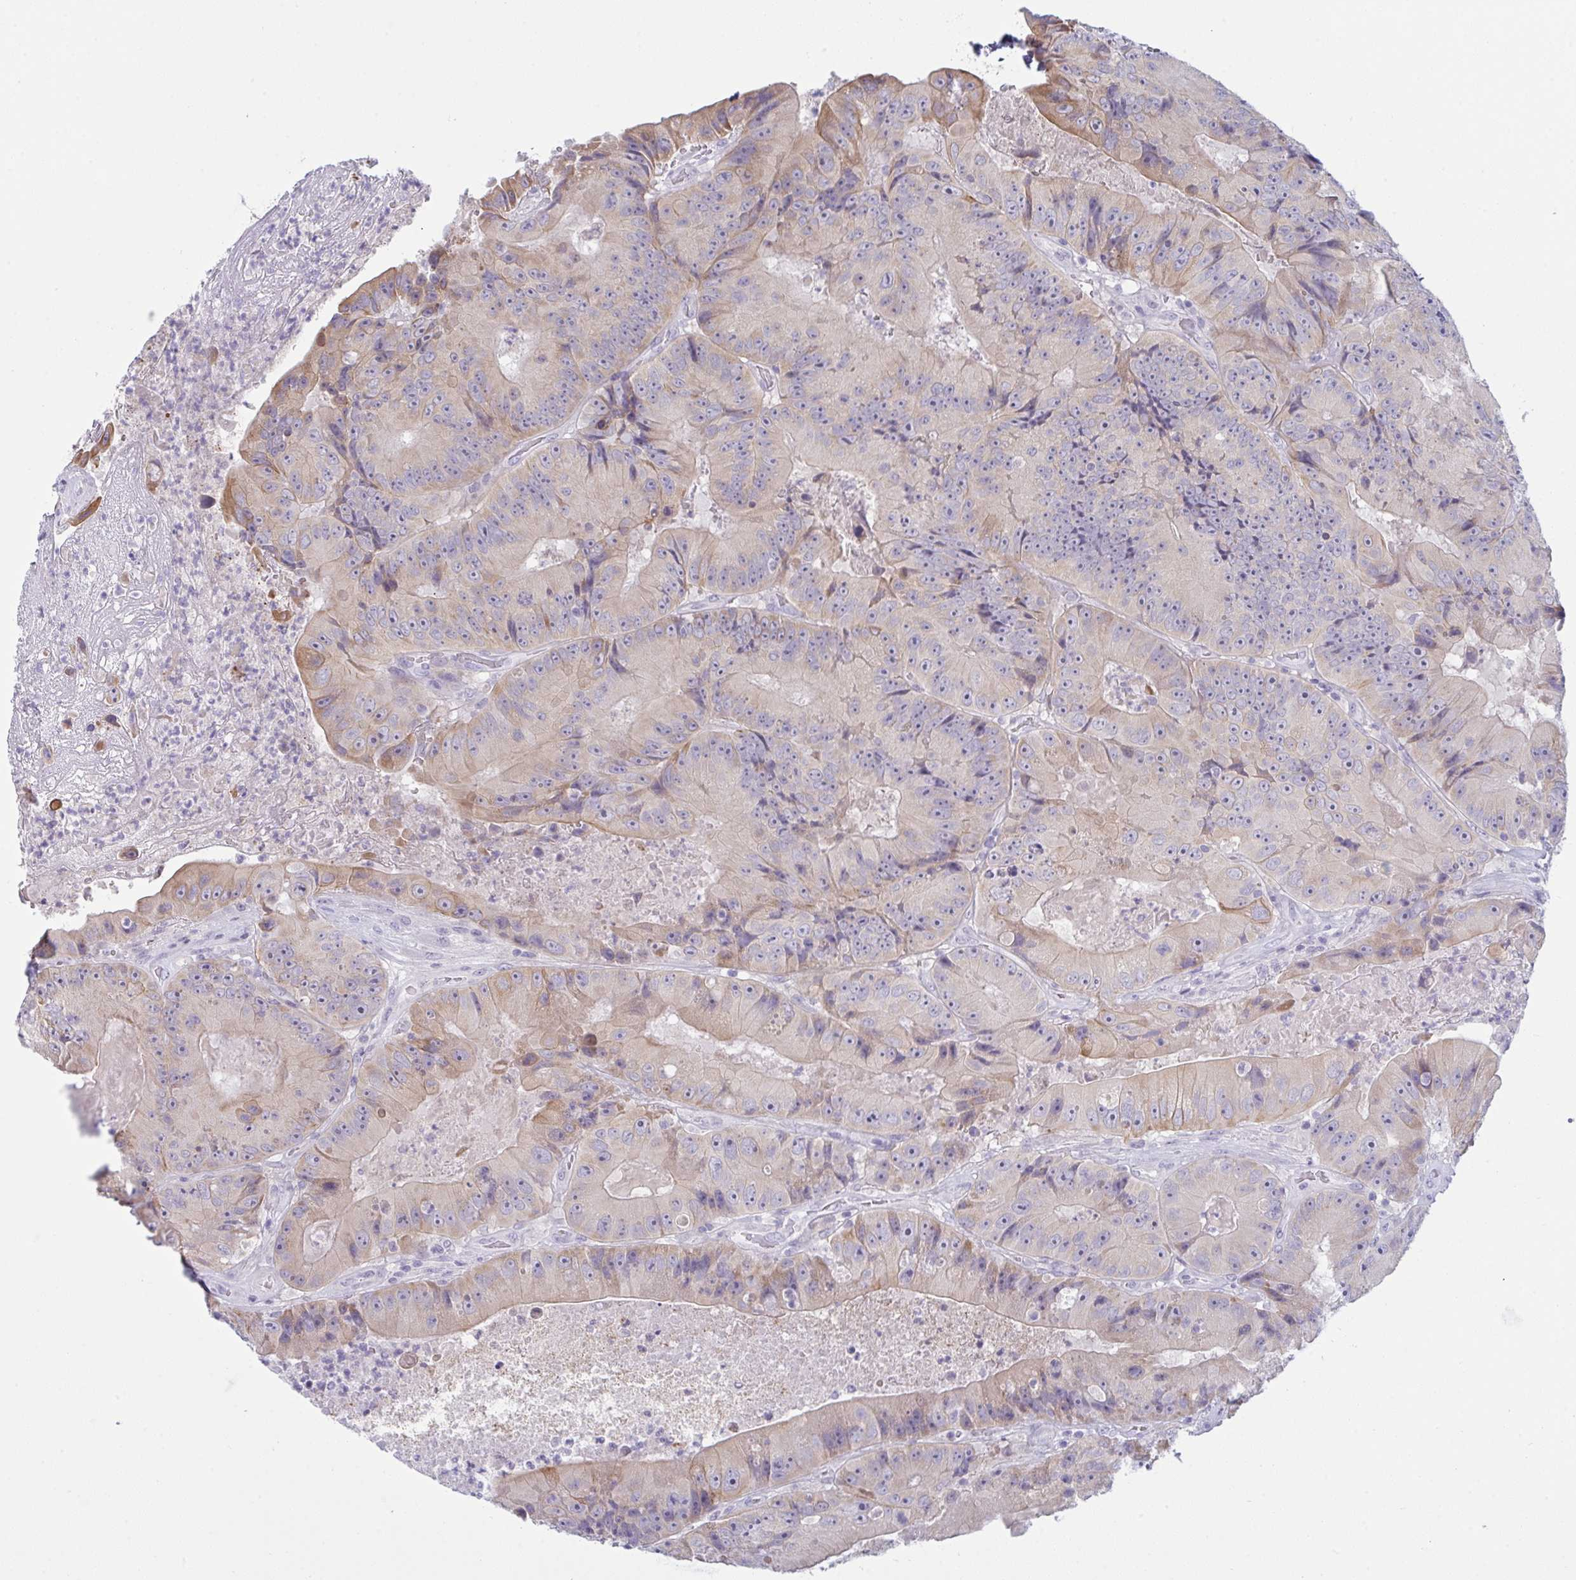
{"staining": {"intensity": "weak", "quantity": "<25%", "location": "cytoplasmic/membranous"}, "tissue": "colorectal cancer", "cell_type": "Tumor cells", "image_type": "cancer", "snomed": [{"axis": "morphology", "description": "Adenocarcinoma, NOS"}, {"axis": "topography", "description": "Colon"}], "caption": "High power microscopy image of an IHC photomicrograph of adenocarcinoma (colorectal), revealing no significant staining in tumor cells. The staining is performed using DAB (3,3'-diaminobenzidine) brown chromogen with nuclei counter-stained in using hematoxylin.", "gene": "TENT5D", "patient": {"sex": "female", "age": 86}}